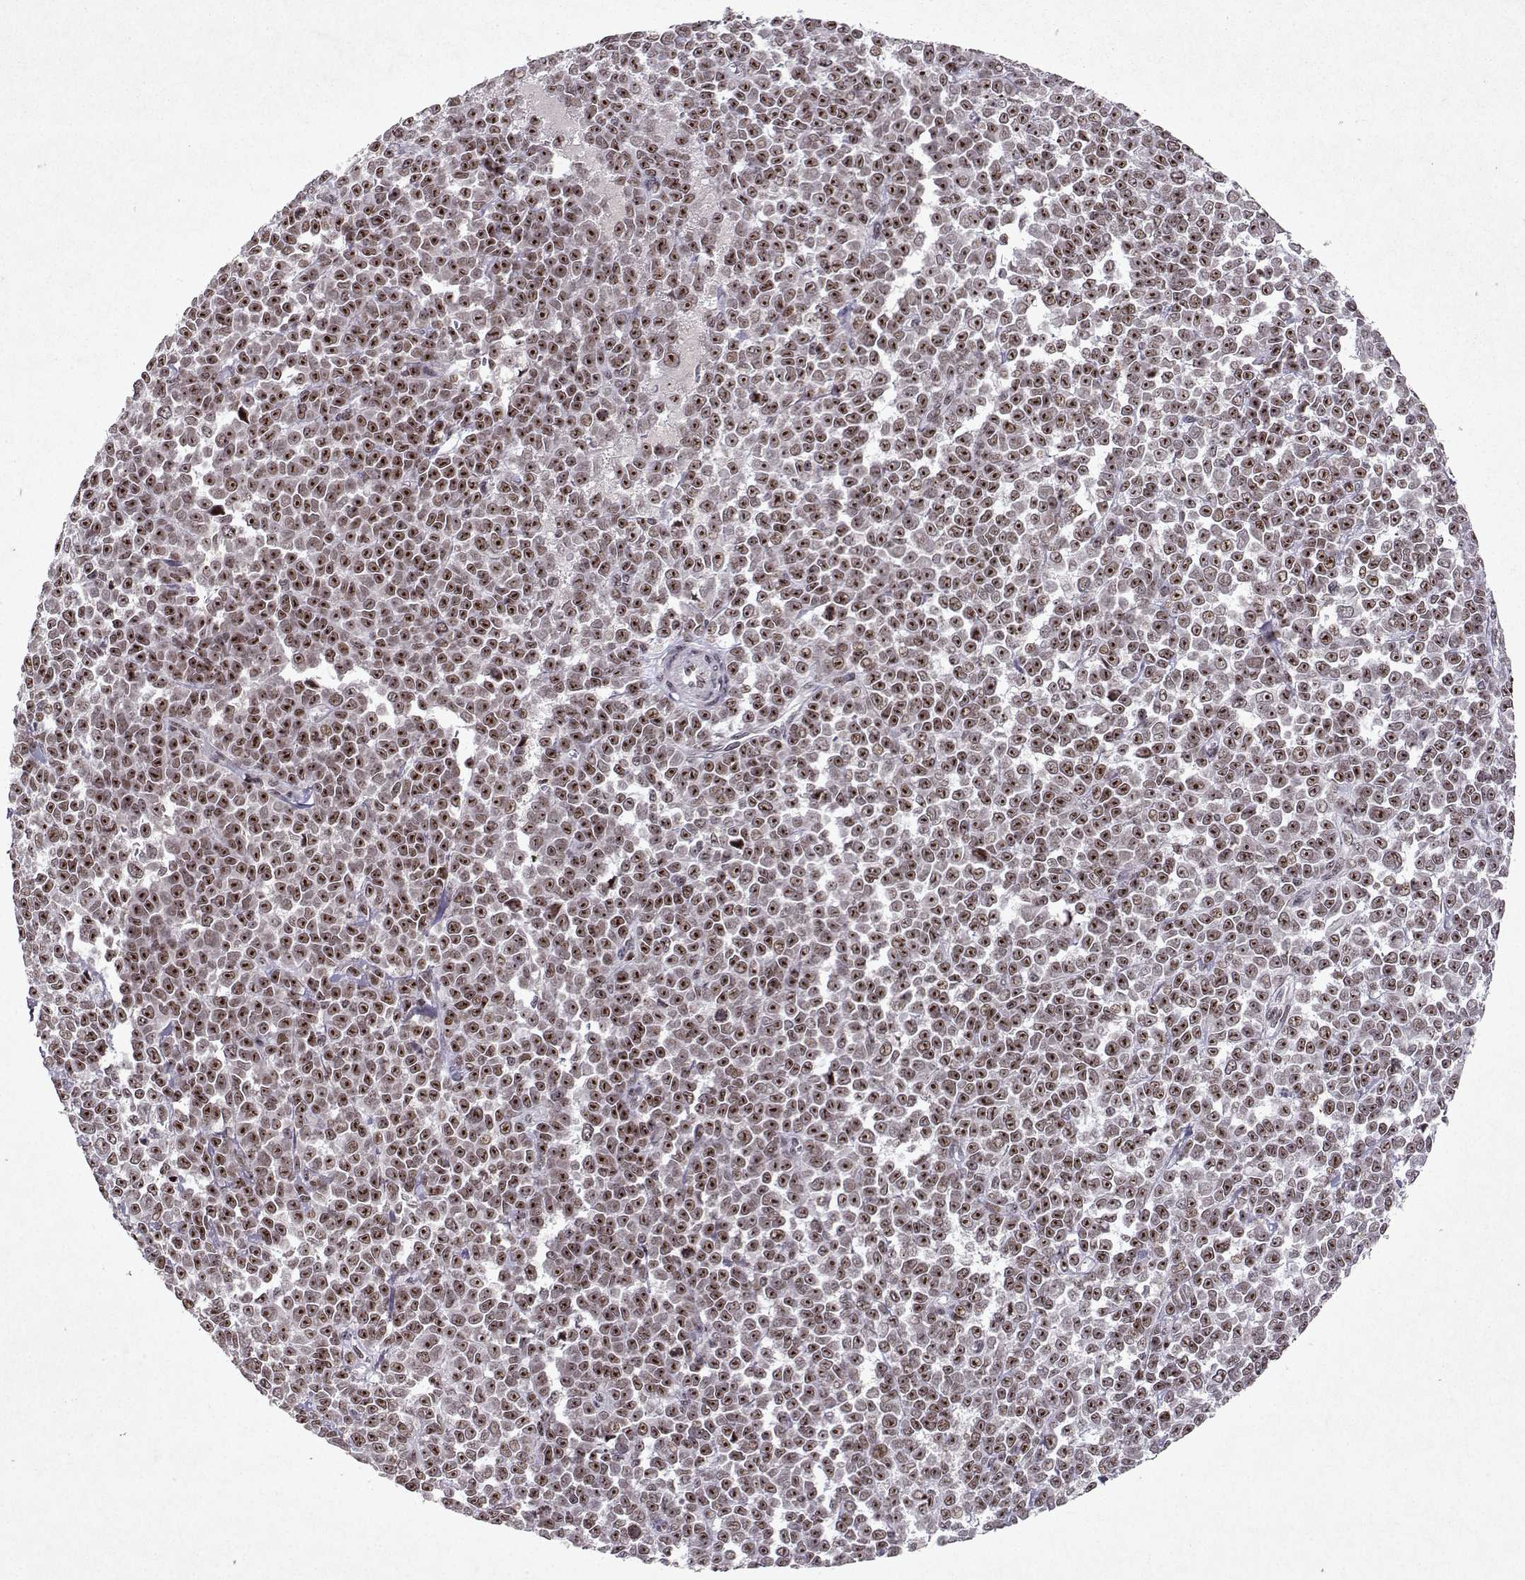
{"staining": {"intensity": "strong", "quantity": ">75%", "location": "nuclear"}, "tissue": "melanoma", "cell_type": "Tumor cells", "image_type": "cancer", "snomed": [{"axis": "morphology", "description": "Malignant melanoma, NOS"}, {"axis": "topography", "description": "Skin"}], "caption": "Tumor cells demonstrate high levels of strong nuclear expression in about >75% of cells in malignant melanoma.", "gene": "DDX56", "patient": {"sex": "female", "age": 95}}